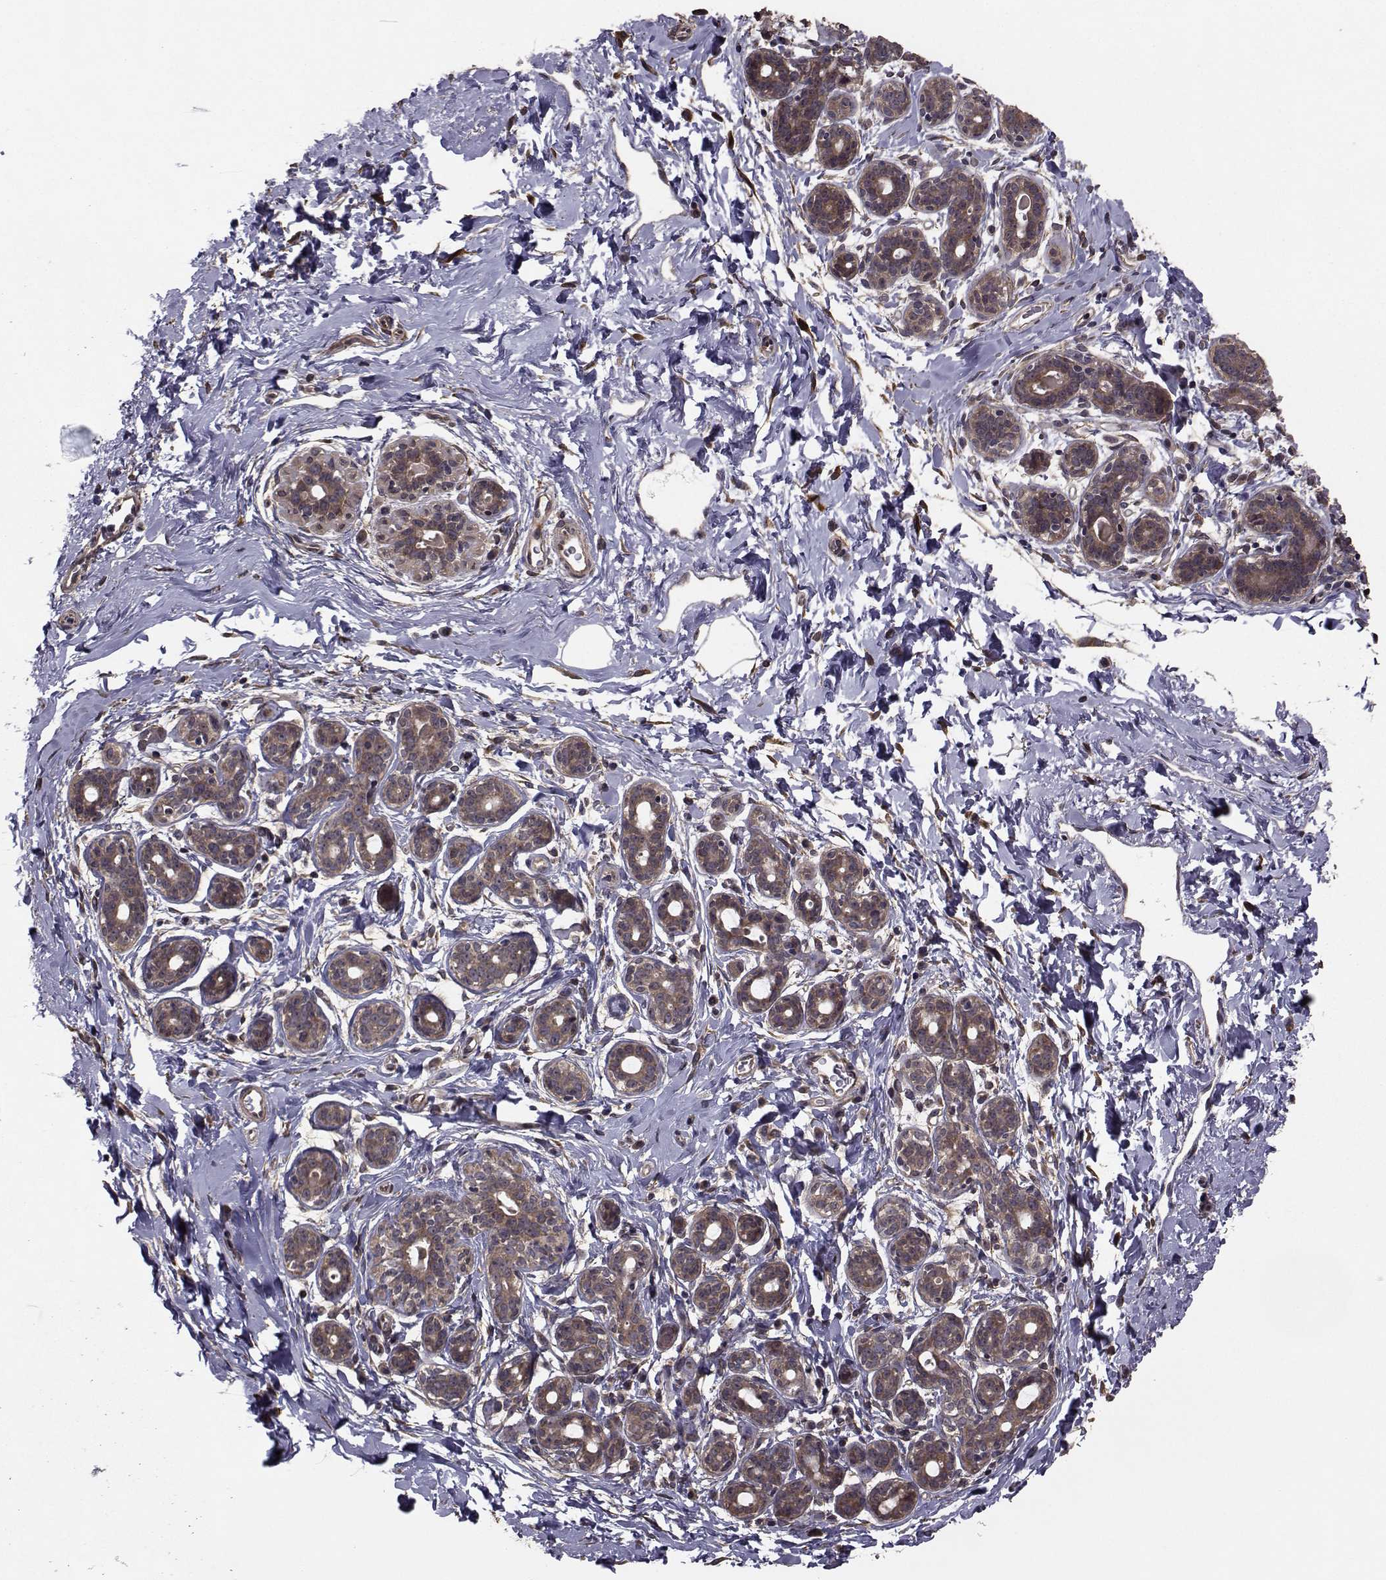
{"staining": {"intensity": "weak", "quantity": "25%-75%", "location": "cytoplasmic/membranous"}, "tissue": "breast", "cell_type": "Adipocytes", "image_type": "normal", "snomed": [{"axis": "morphology", "description": "Normal tissue, NOS"}, {"axis": "topography", "description": "Breast"}], "caption": "Immunohistochemical staining of unremarkable breast shows 25%-75% levels of weak cytoplasmic/membranous protein expression in about 25%-75% of adipocytes. The staining was performed using DAB (3,3'-diaminobenzidine), with brown indicating positive protein expression. Nuclei are stained blue with hematoxylin.", "gene": "TRIP10", "patient": {"sex": "female", "age": 43}}